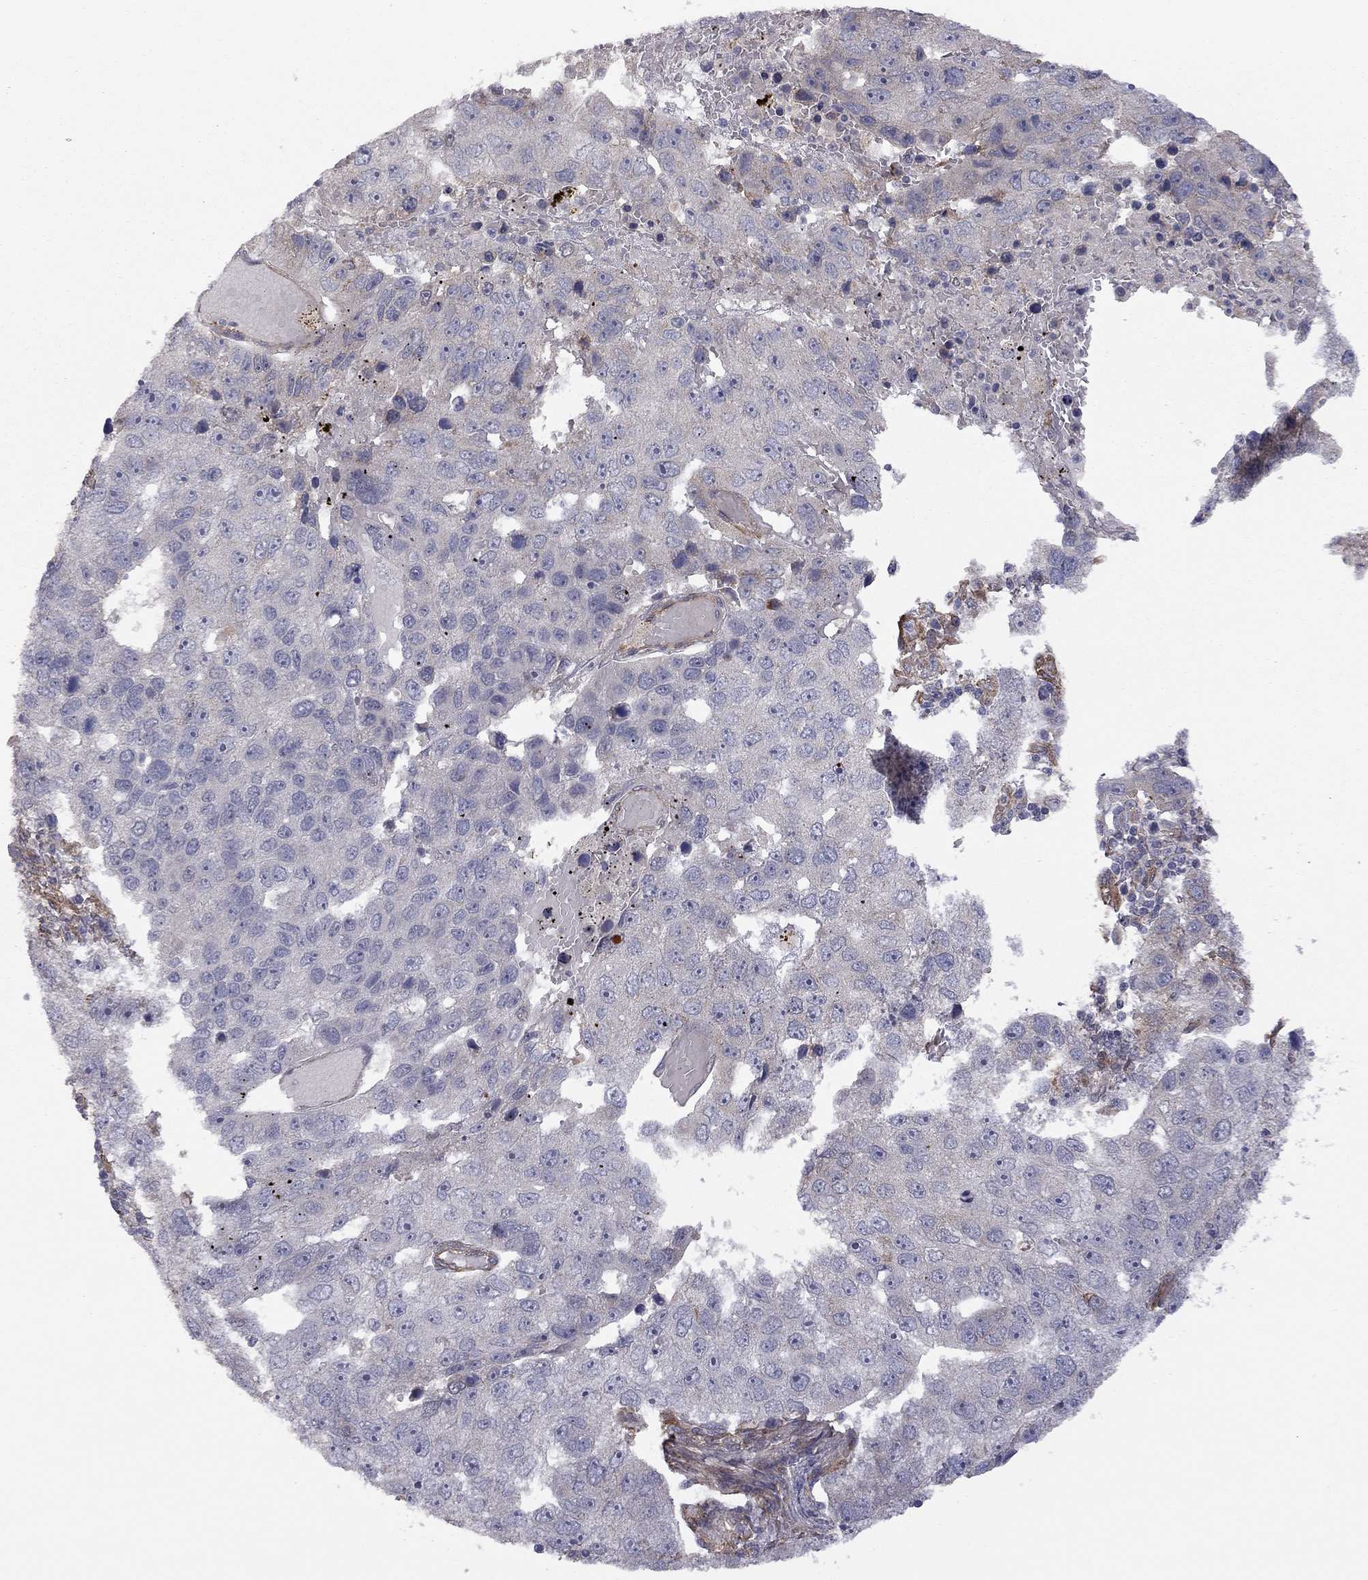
{"staining": {"intensity": "negative", "quantity": "none", "location": "none"}, "tissue": "pancreatic cancer", "cell_type": "Tumor cells", "image_type": "cancer", "snomed": [{"axis": "morphology", "description": "Adenocarcinoma, NOS"}, {"axis": "topography", "description": "Pancreas"}], "caption": "DAB (3,3'-diaminobenzidine) immunohistochemical staining of human pancreatic cancer (adenocarcinoma) demonstrates no significant expression in tumor cells.", "gene": "EXOC3L2", "patient": {"sex": "female", "age": 61}}